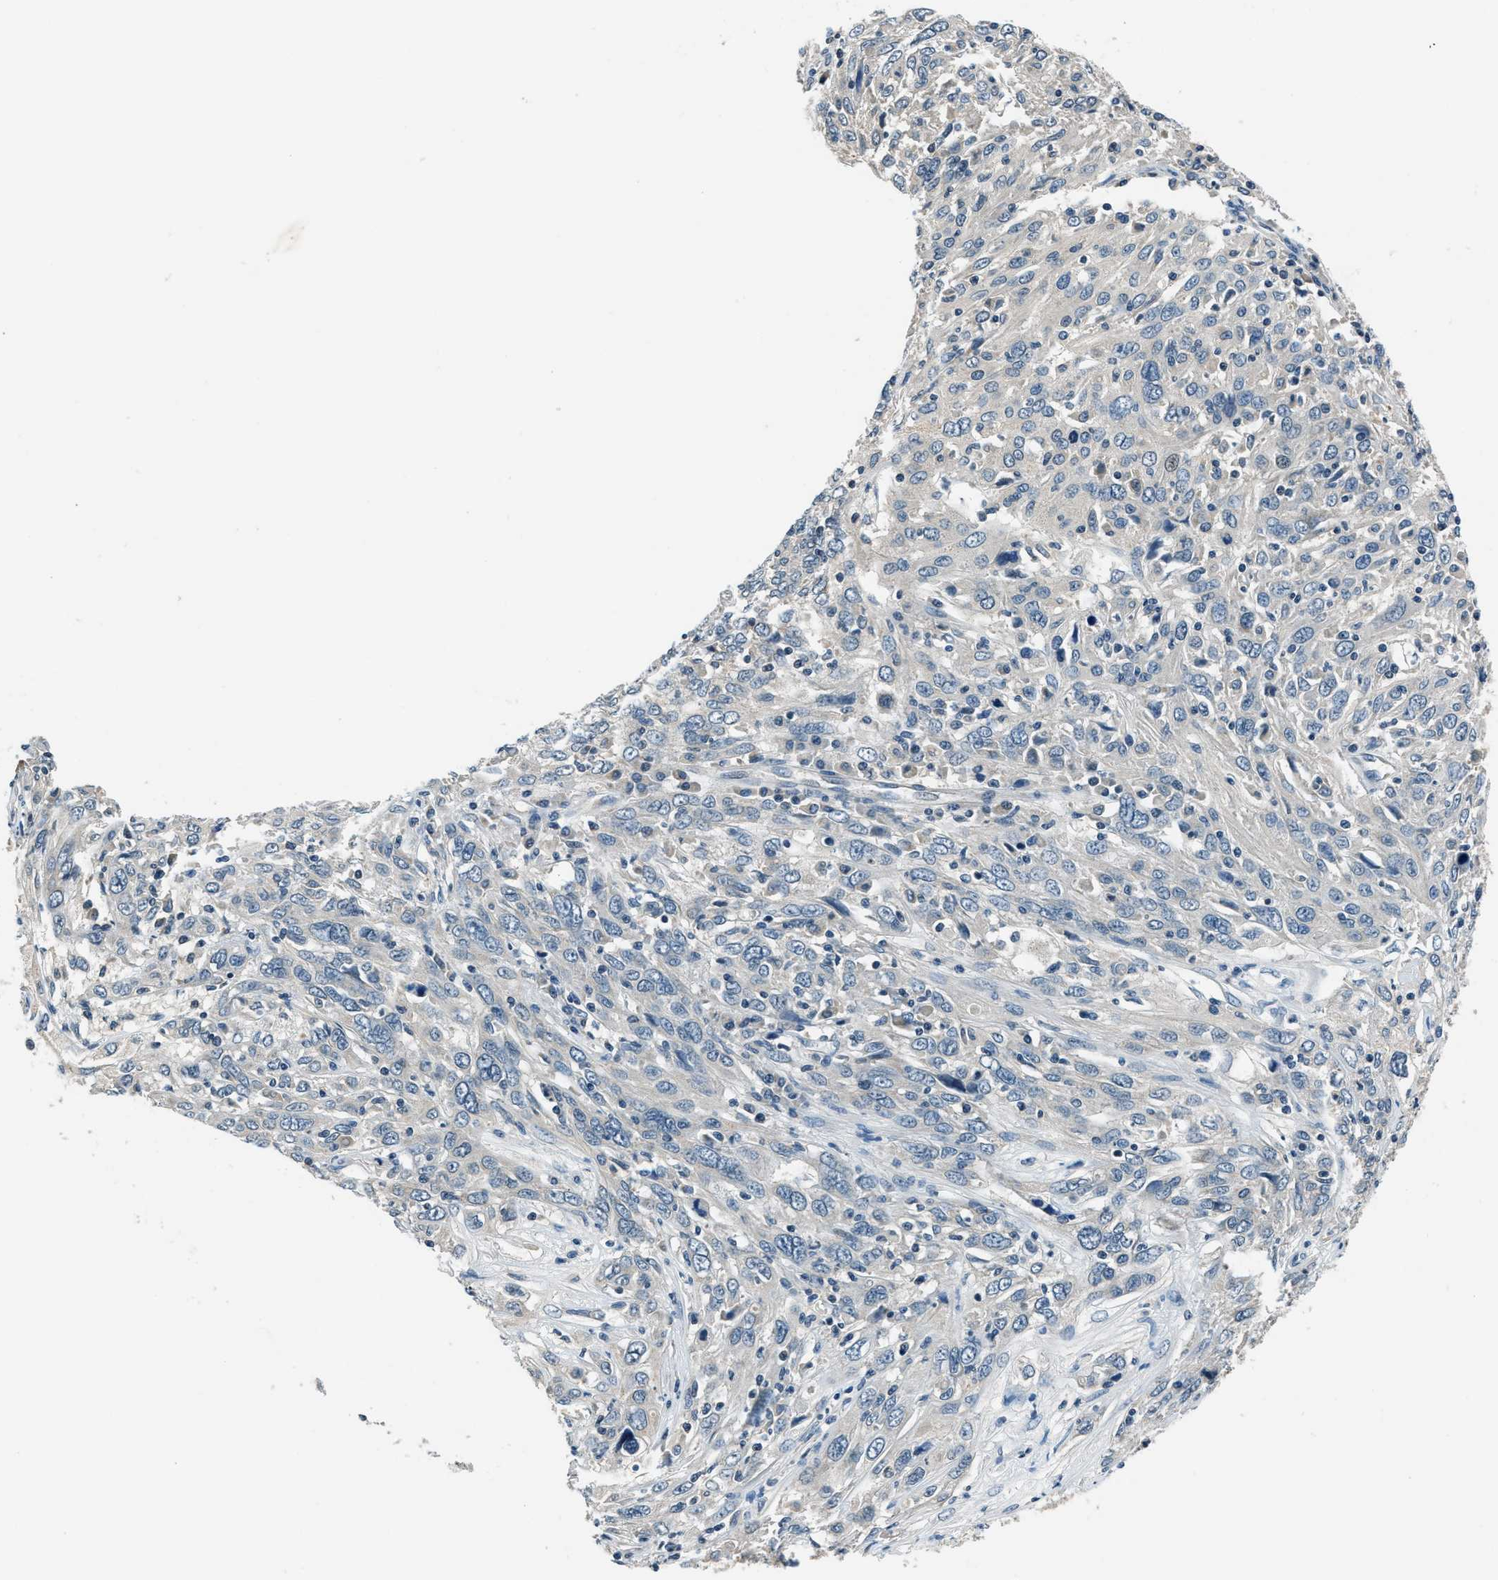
{"staining": {"intensity": "negative", "quantity": "none", "location": "none"}, "tissue": "cervical cancer", "cell_type": "Tumor cells", "image_type": "cancer", "snomed": [{"axis": "morphology", "description": "Squamous cell carcinoma, NOS"}, {"axis": "topography", "description": "Cervix"}], "caption": "There is no significant expression in tumor cells of cervical cancer.", "gene": "NME8", "patient": {"sex": "female", "age": 46}}